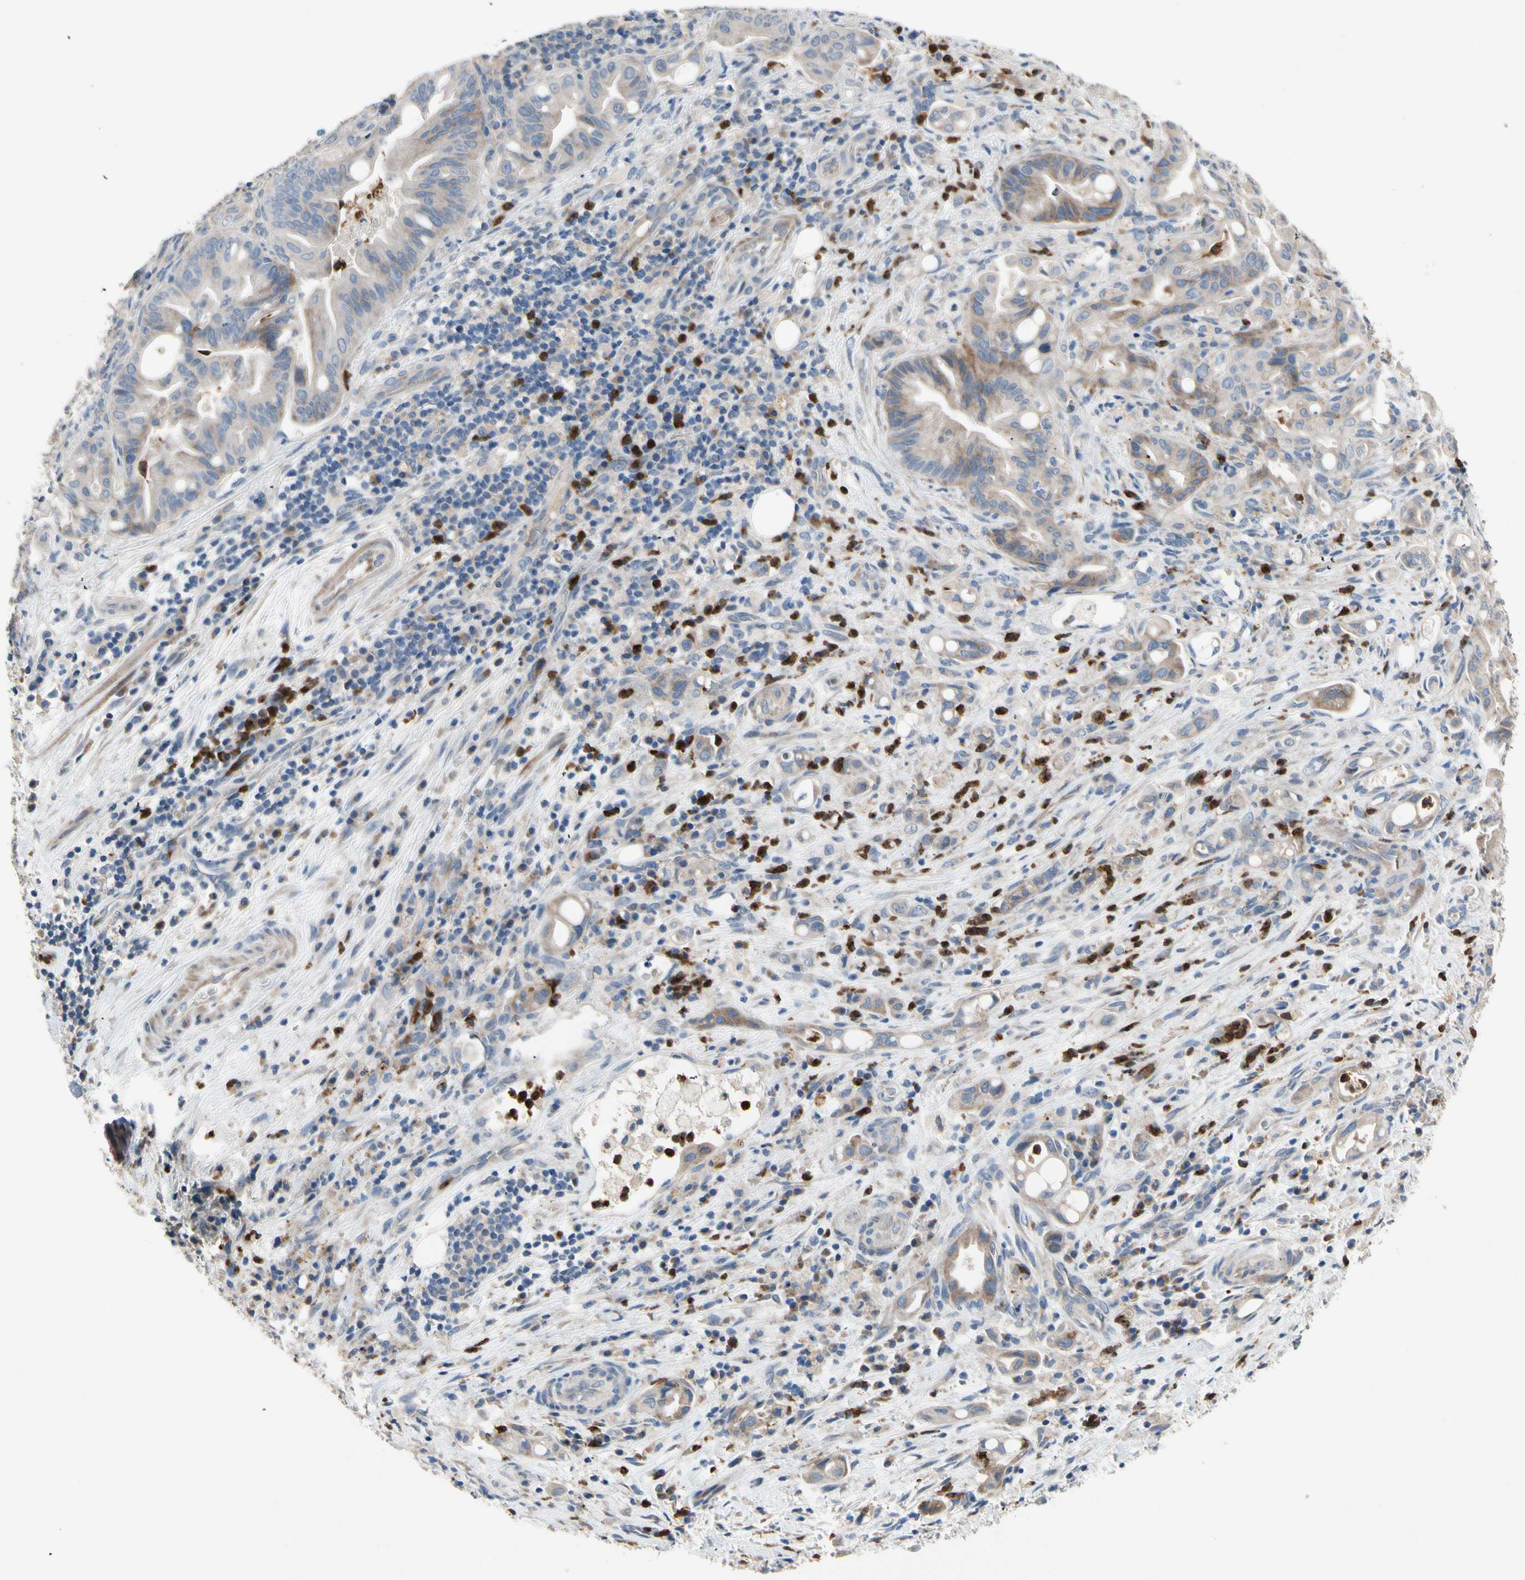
{"staining": {"intensity": "moderate", "quantity": "25%-75%", "location": "cytoplasmic/membranous"}, "tissue": "liver cancer", "cell_type": "Tumor cells", "image_type": "cancer", "snomed": [{"axis": "morphology", "description": "Cholangiocarcinoma"}, {"axis": "topography", "description": "Liver"}], "caption": "Cholangiocarcinoma (liver) stained for a protein demonstrates moderate cytoplasmic/membranous positivity in tumor cells.", "gene": "SIGLEC5", "patient": {"sex": "female", "age": 68}}